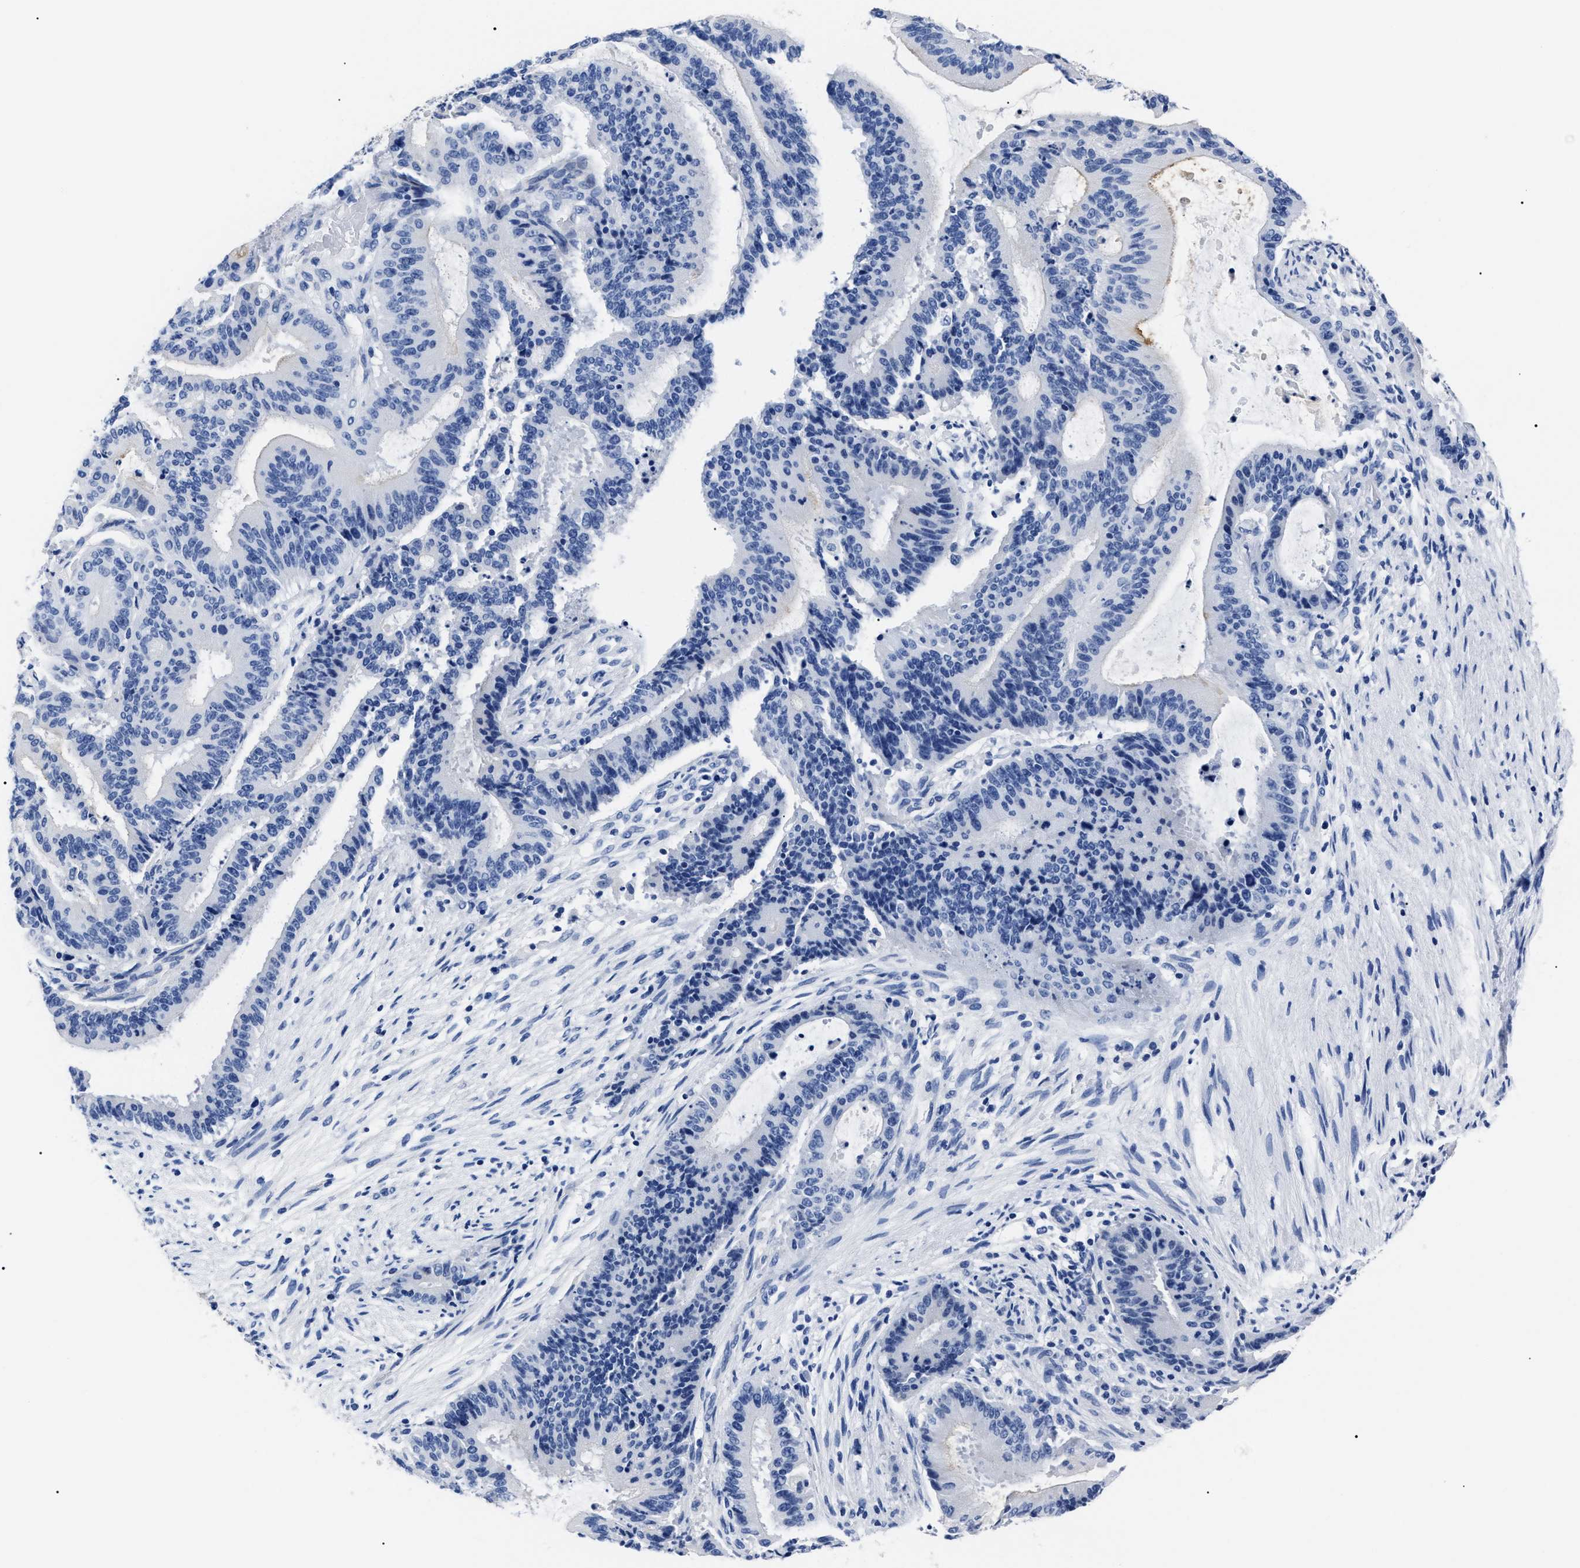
{"staining": {"intensity": "negative", "quantity": "none", "location": "none"}, "tissue": "liver cancer", "cell_type": "Tumor cells", "image_type": "cancer", "snomed": [{"axis": "morphology", "description": "Cholangiocarcinoma"}, {"axis": "topography", "description": "Liver"}], "caption": "This micrograph is of liver cancer (cholangiocarcinoma) stained with immunohistochemistry to label a protein in brown with the nuclei are counter-stained blue. There is no staining in tumor cells.", "gene": "ALPG", "patient": {"sex": "female", "age": 73}}